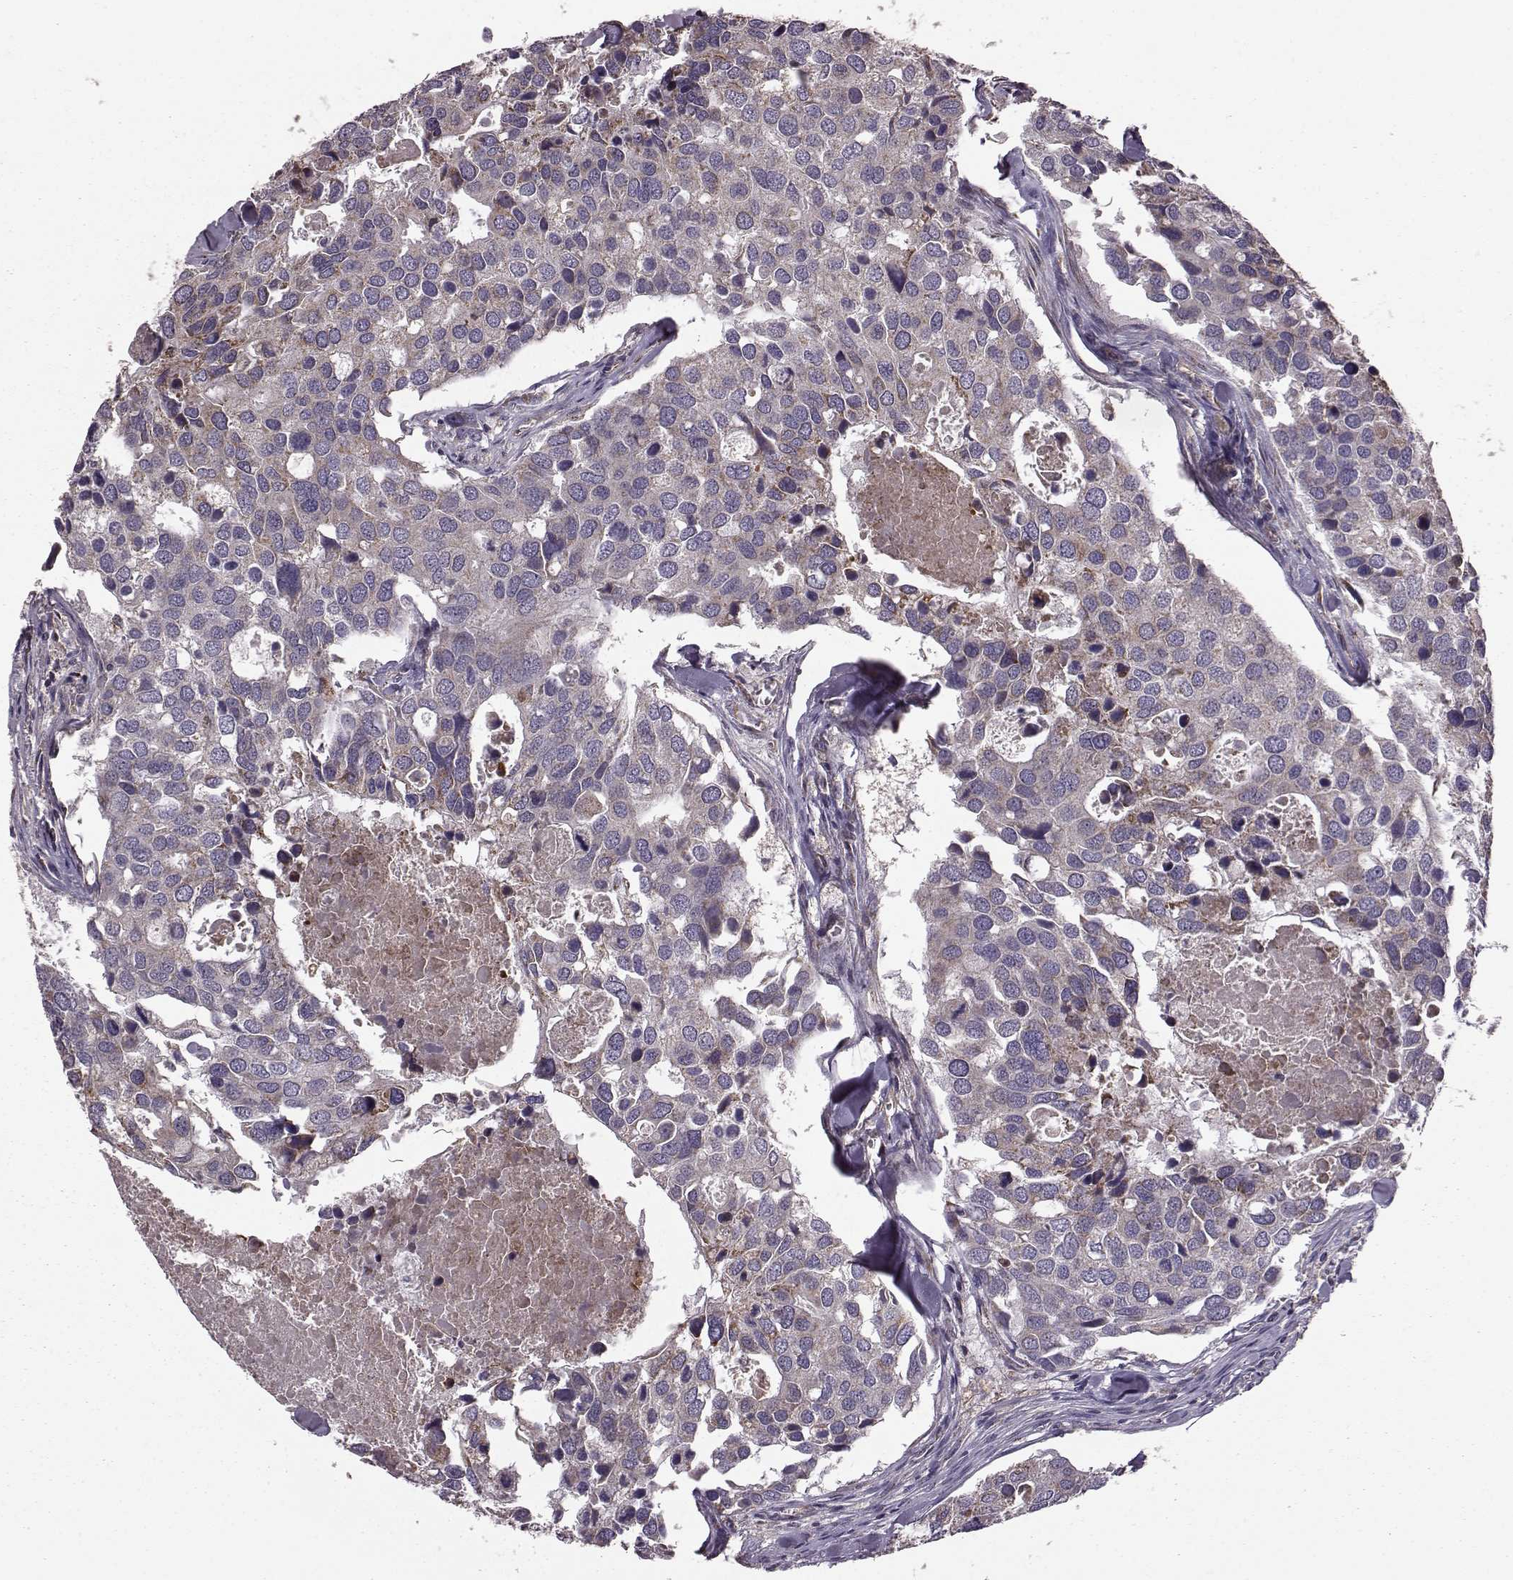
{"staining": {"intensity": "weak", "quantity": "<25%", "location": "cytoplasmic/membranous"}, "tissue": "breast cancer", "cell_type": "Tumor cells", "image_type": "cancer", "snomed": [{"axis": "morphology", "description": "Duct carcinoma"}, {"axis": "topography", "description": "Breast"}], "caption": "Tumor cells show no significant staining in breast cancer (invasive ductal carcinoma).", "gene": "PUDP", "patient": {"sex": "female", "age": 83}}